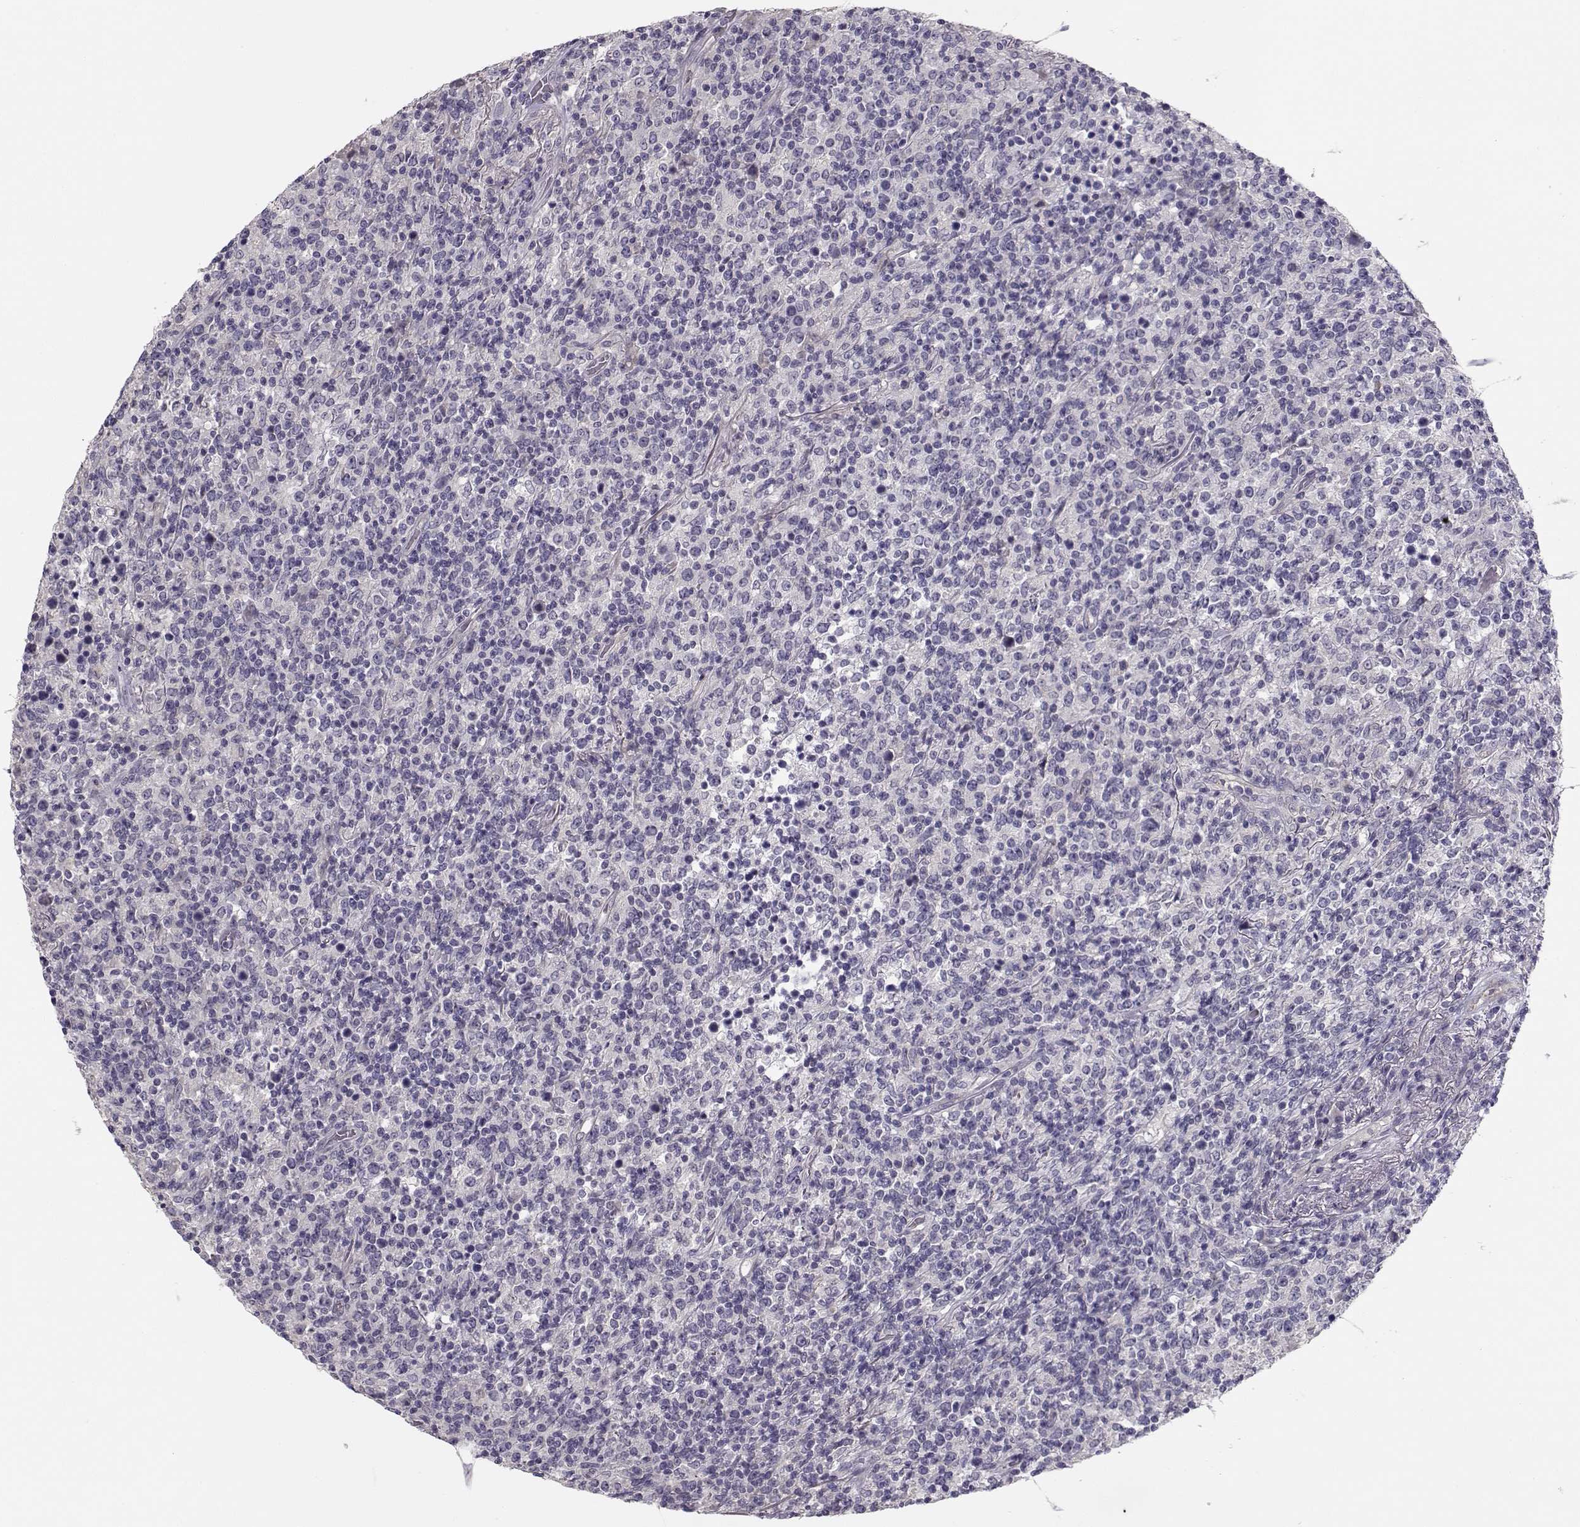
{"staining": {"intensity": "negative", "quantity": "none", "location": "none"}, "tissue": "lymphoma", "cell_type": "Tumor cells", "image_type": "cancer", "snomed": [{"axis": "morphology", "description": "Malignant lymphoma, non-Hodgkin's type, High grade"}, {"axis": "topography", "description": "Lung"}], "caption": "This photomicrograph is of lymphoma stained with immunohistochemistry (IHC) to label a protein in brown with the nuclei are counter-stained blue. There is no expression in tumor cells.", "gene": "TMEM145", "patient": {"sex": "male", "age": 79}}